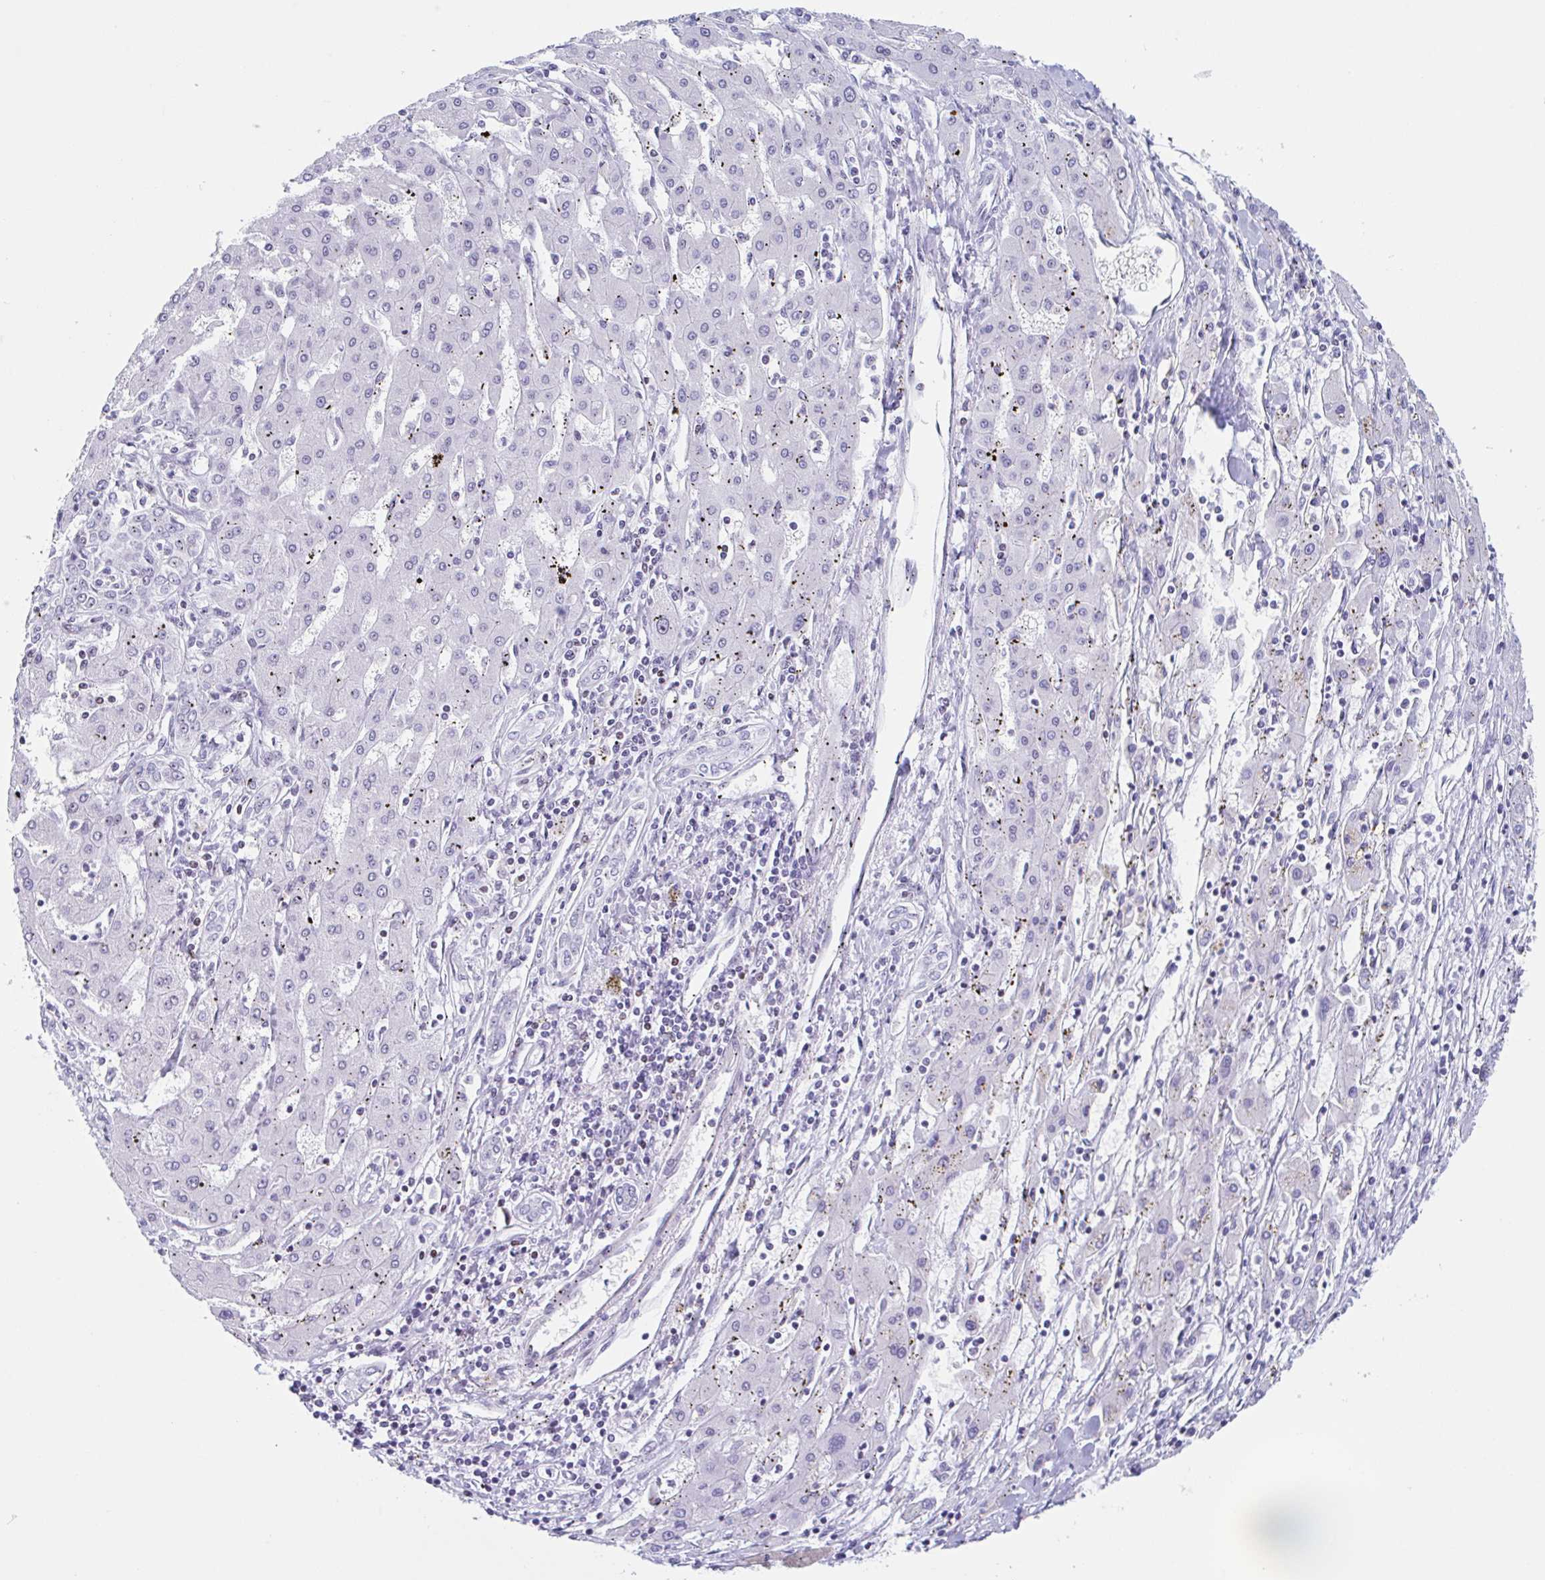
{"staining": {"intensity": "negative", "quantity": "none", "location": "none"}, "tissue": "liver cancer", "cell_type": "Tumor cells", "image_type": "cancer", "snomed": [{"axis": "morphology", "description": "Carcinoma, Hepatocellular, NOS"}, {"axis": "topography", "description": "Liver"}], "caption": "Liver cancer (hepatocellular carcinoma) stained for a protein using IHC shows no staining tumor cells.", "gene": "LENG9", "patient": {"sex": "male", "age": 72}}